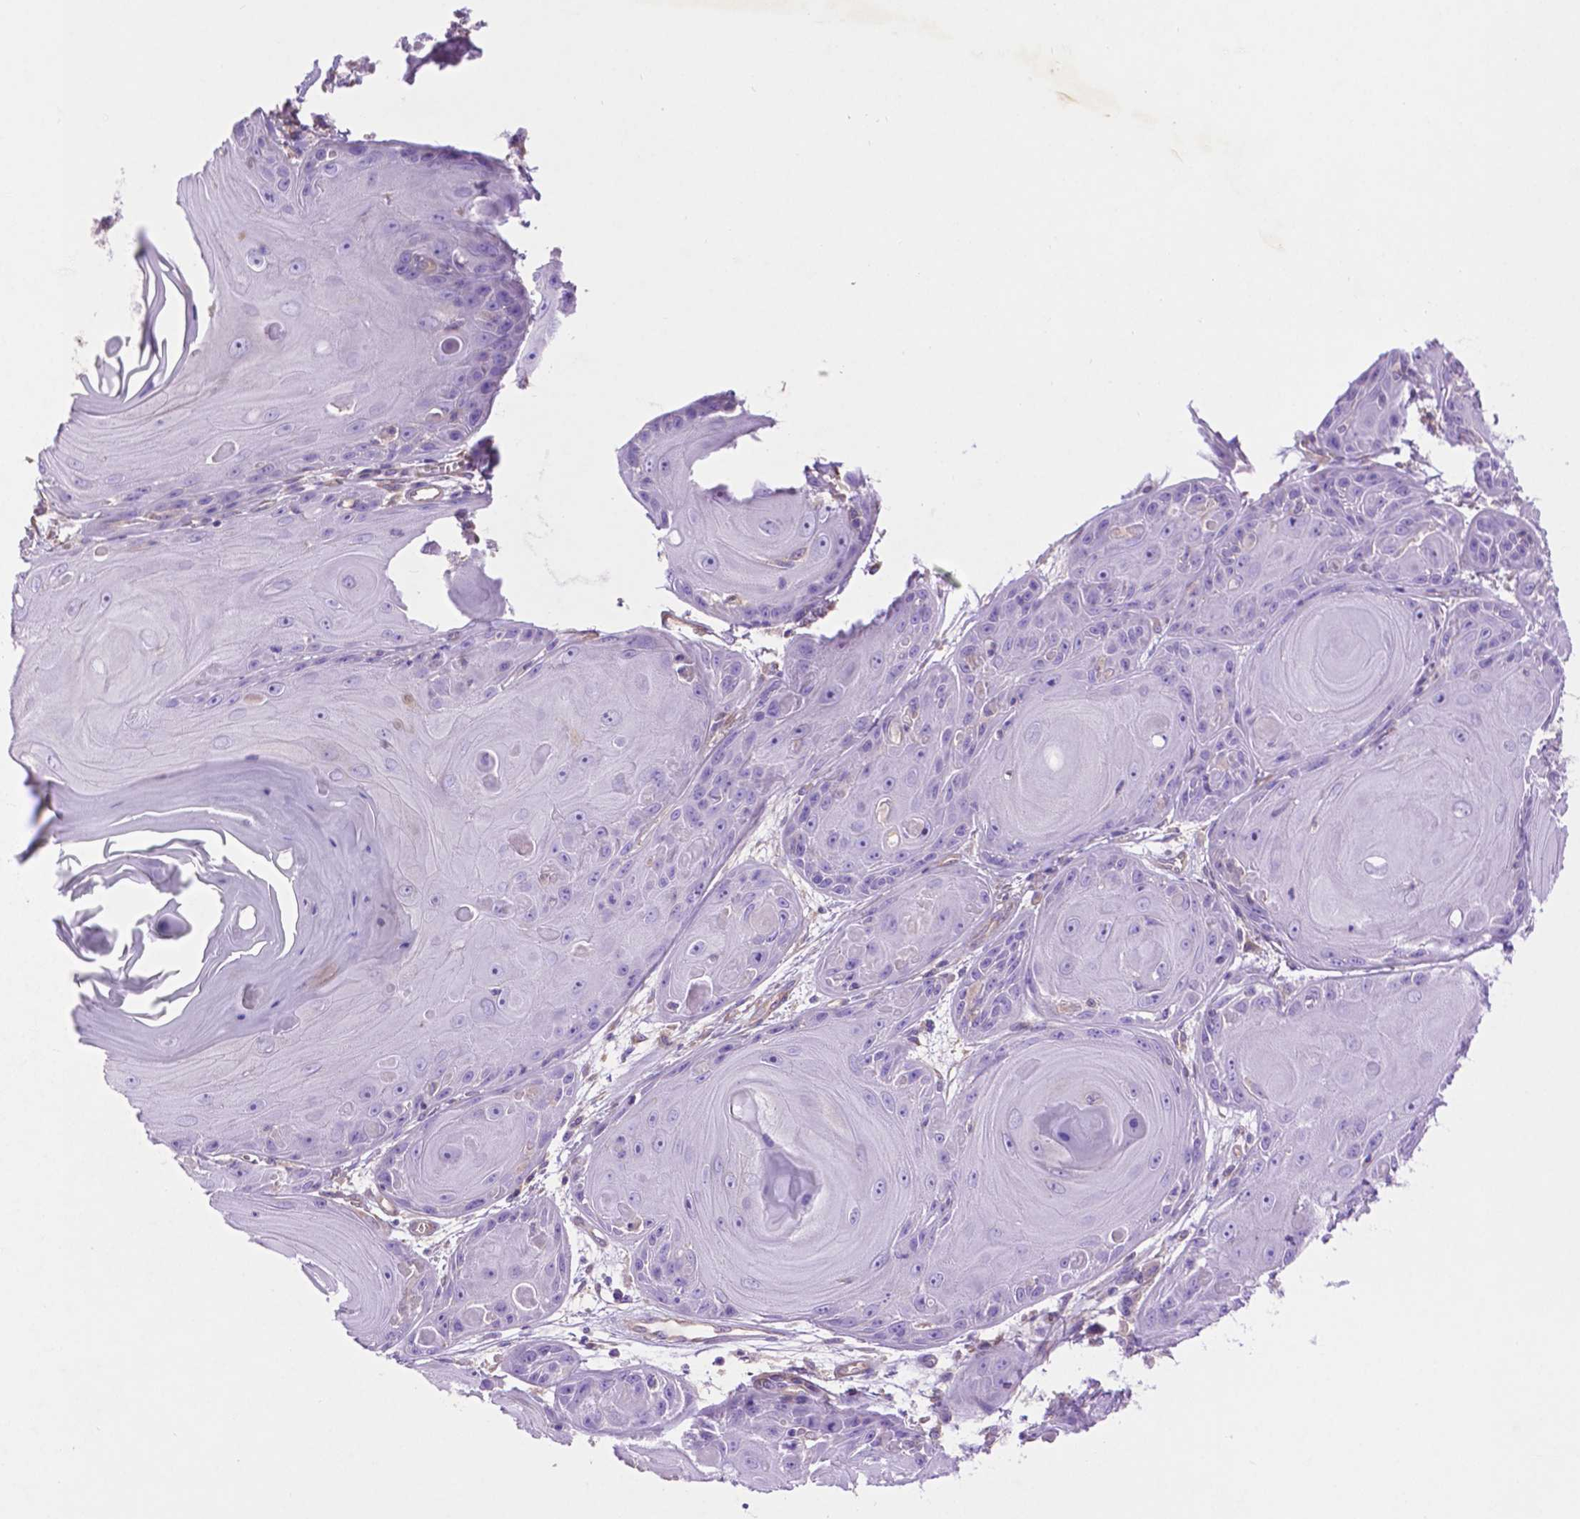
{"staining": {"intensity": "negative", "quantity": "none", "location": "none"}, "tissue": "skin cancer", "cell_type": "Tumor cells", "image_type": "cancer", "snomed": [{"axis": "morphology", "description": "Squamous cell carcinoma, NOS"}, {"axis": "topography", "description": "Skin"}, {"axis": "topography", "description": "Vulva"}], "caption": "DAB immunohistochemical staining of squamous cell carcinoma (skin) exhibits no significant positivity in tumor cells.", "gene": "GDPD5", "patient": {"sex": "female", "age": 85}}